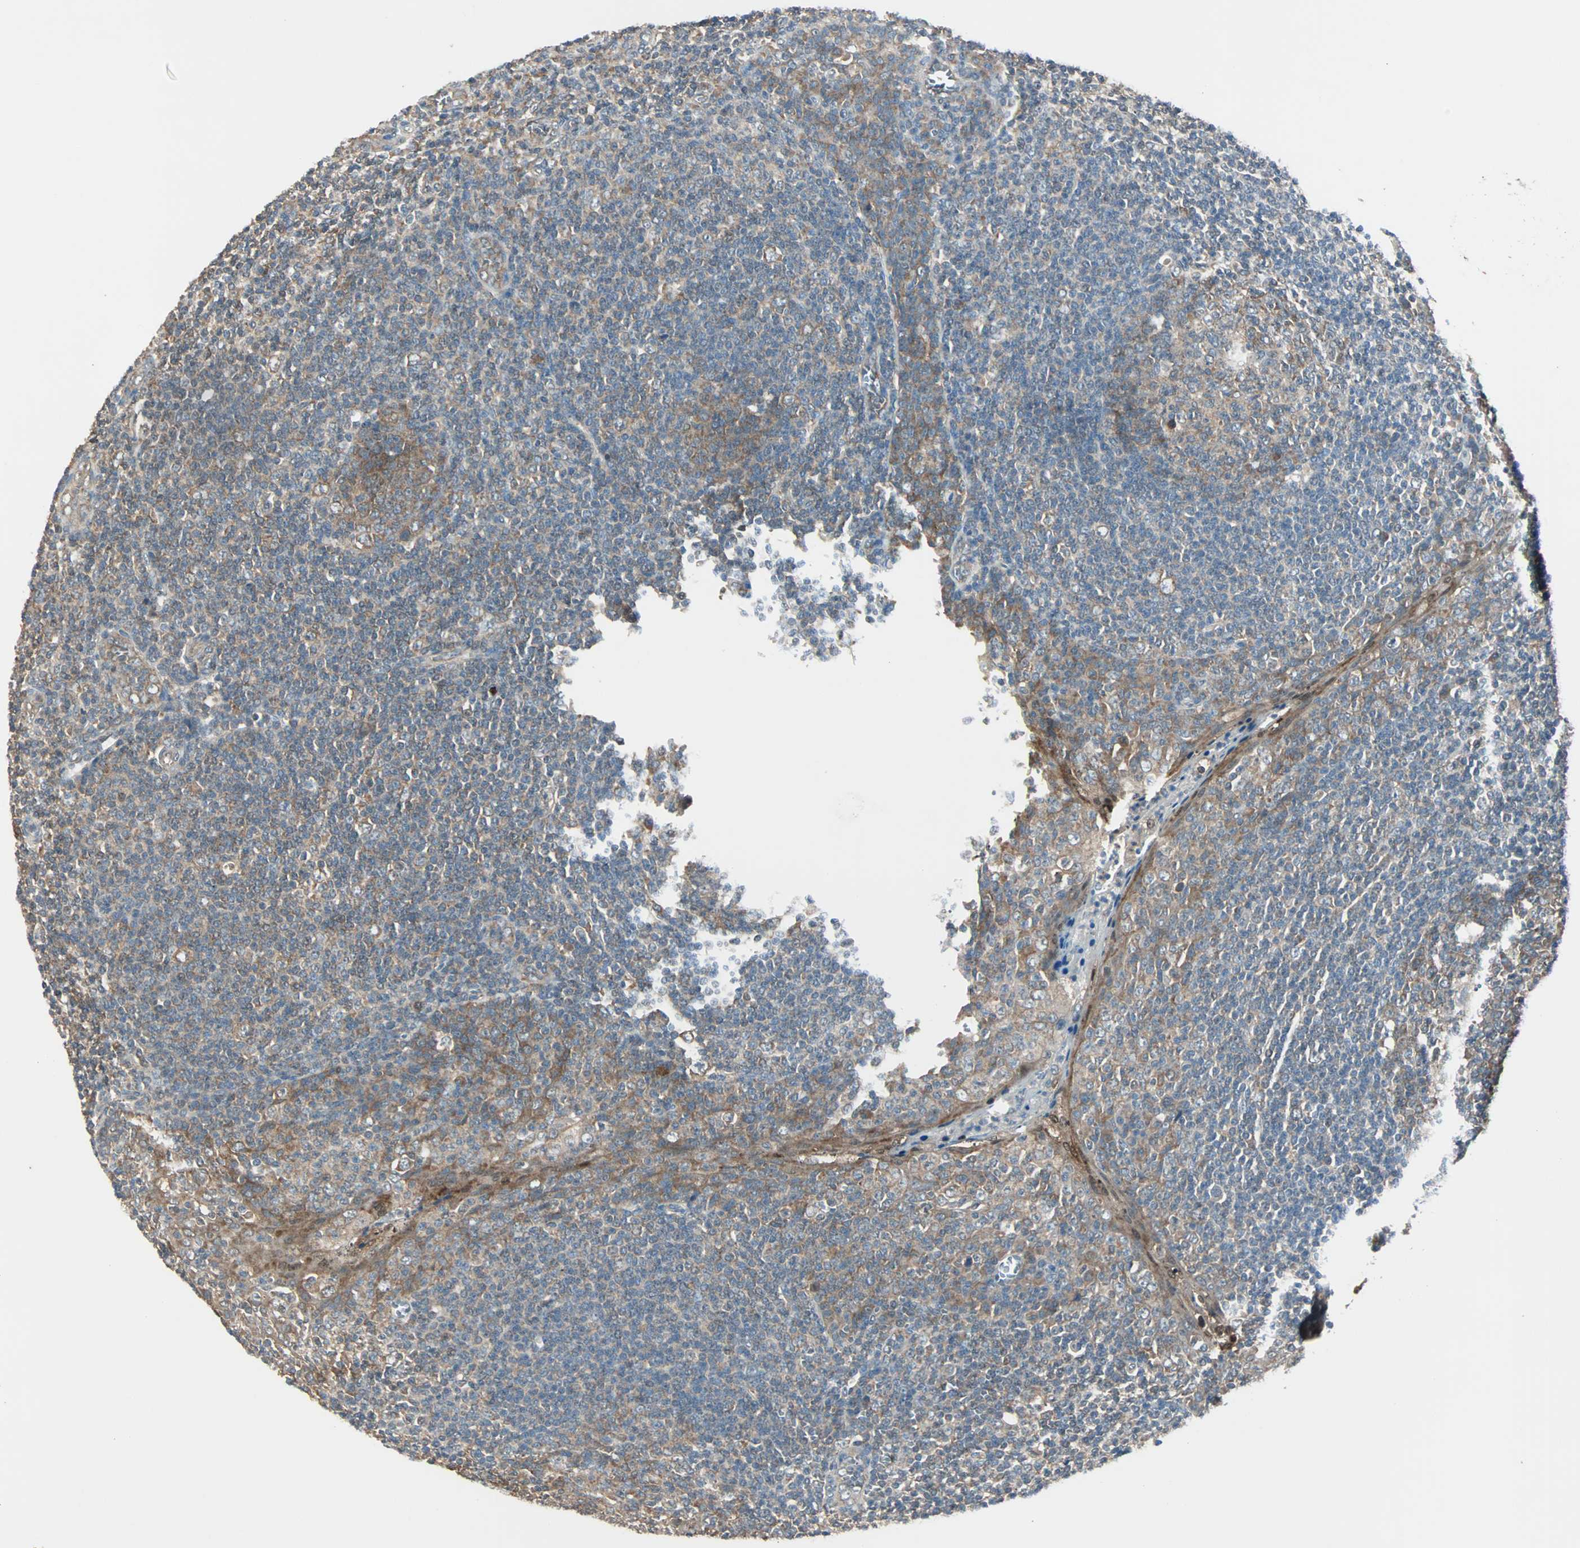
{"staining": {"intensity": "moderate", "quantity": ">75%", "location": "cytoplasmic/membranous"}, "tissue": "tonsil", "cell_type": "Germinal center cells", "image_type": "normal", "snomed": [{"axis": "morphology", "description": "Normal tissue, NOS"}, {"axis": "topography", "description": "Tonsil"}], "caption": "The photomicrograph demonstrates staining of benign tonsil, revealing moderate cytoplasmic/membranous protein expression (brown color) within germinal center cells. Immunohistochemistry stains the protein of interest in brown and the nuclei are stained blue.", "gene": "MAP3K21", "patient": {"sex": "male", "age": 31}}